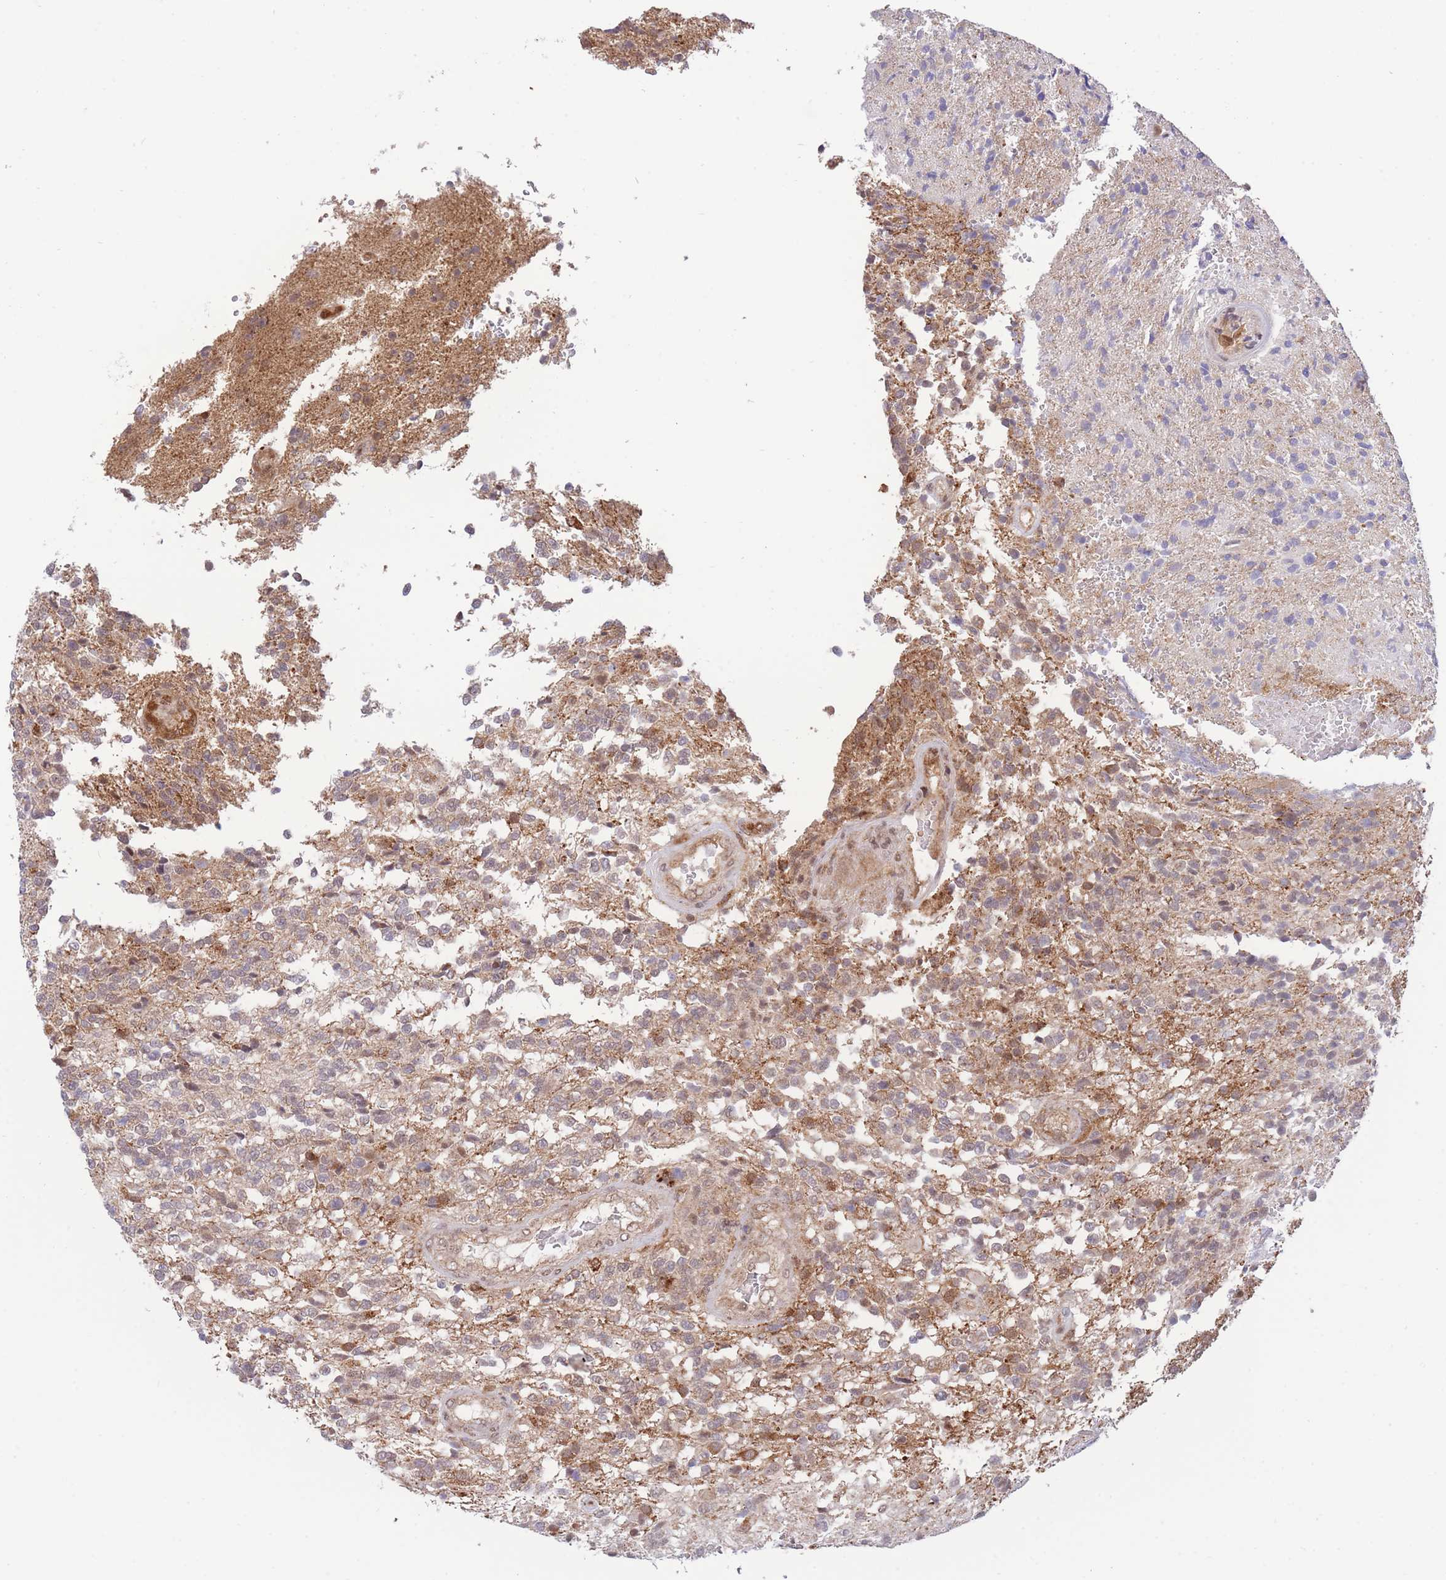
{"staining": {"intensity": "moderate", "quantity": "<25%", "location": "cytoplasmic/membranous,nuclear"}, "tissue": "glioma", "cell_type": "Tumor cells", "image_type": "cancer", "snomed": [{"axis": "morphology", "description": "Glioma, malignant, High grade"}, {"axis": "topography", "description": "Brain"}], "caption": "IHC micrograph of neoplastic tissue: malignant high-grade glioma stained using immunohistochemistry reveals low levels of moderate protein expression localized specifically in the cytoplasmic/membranous and nuclear of tumor cells, appearing as a cytoplasmic/membranous and nuclear brown color.", "gene": "BOD1L1", "patient": {"sex": "male", "age": 56}}